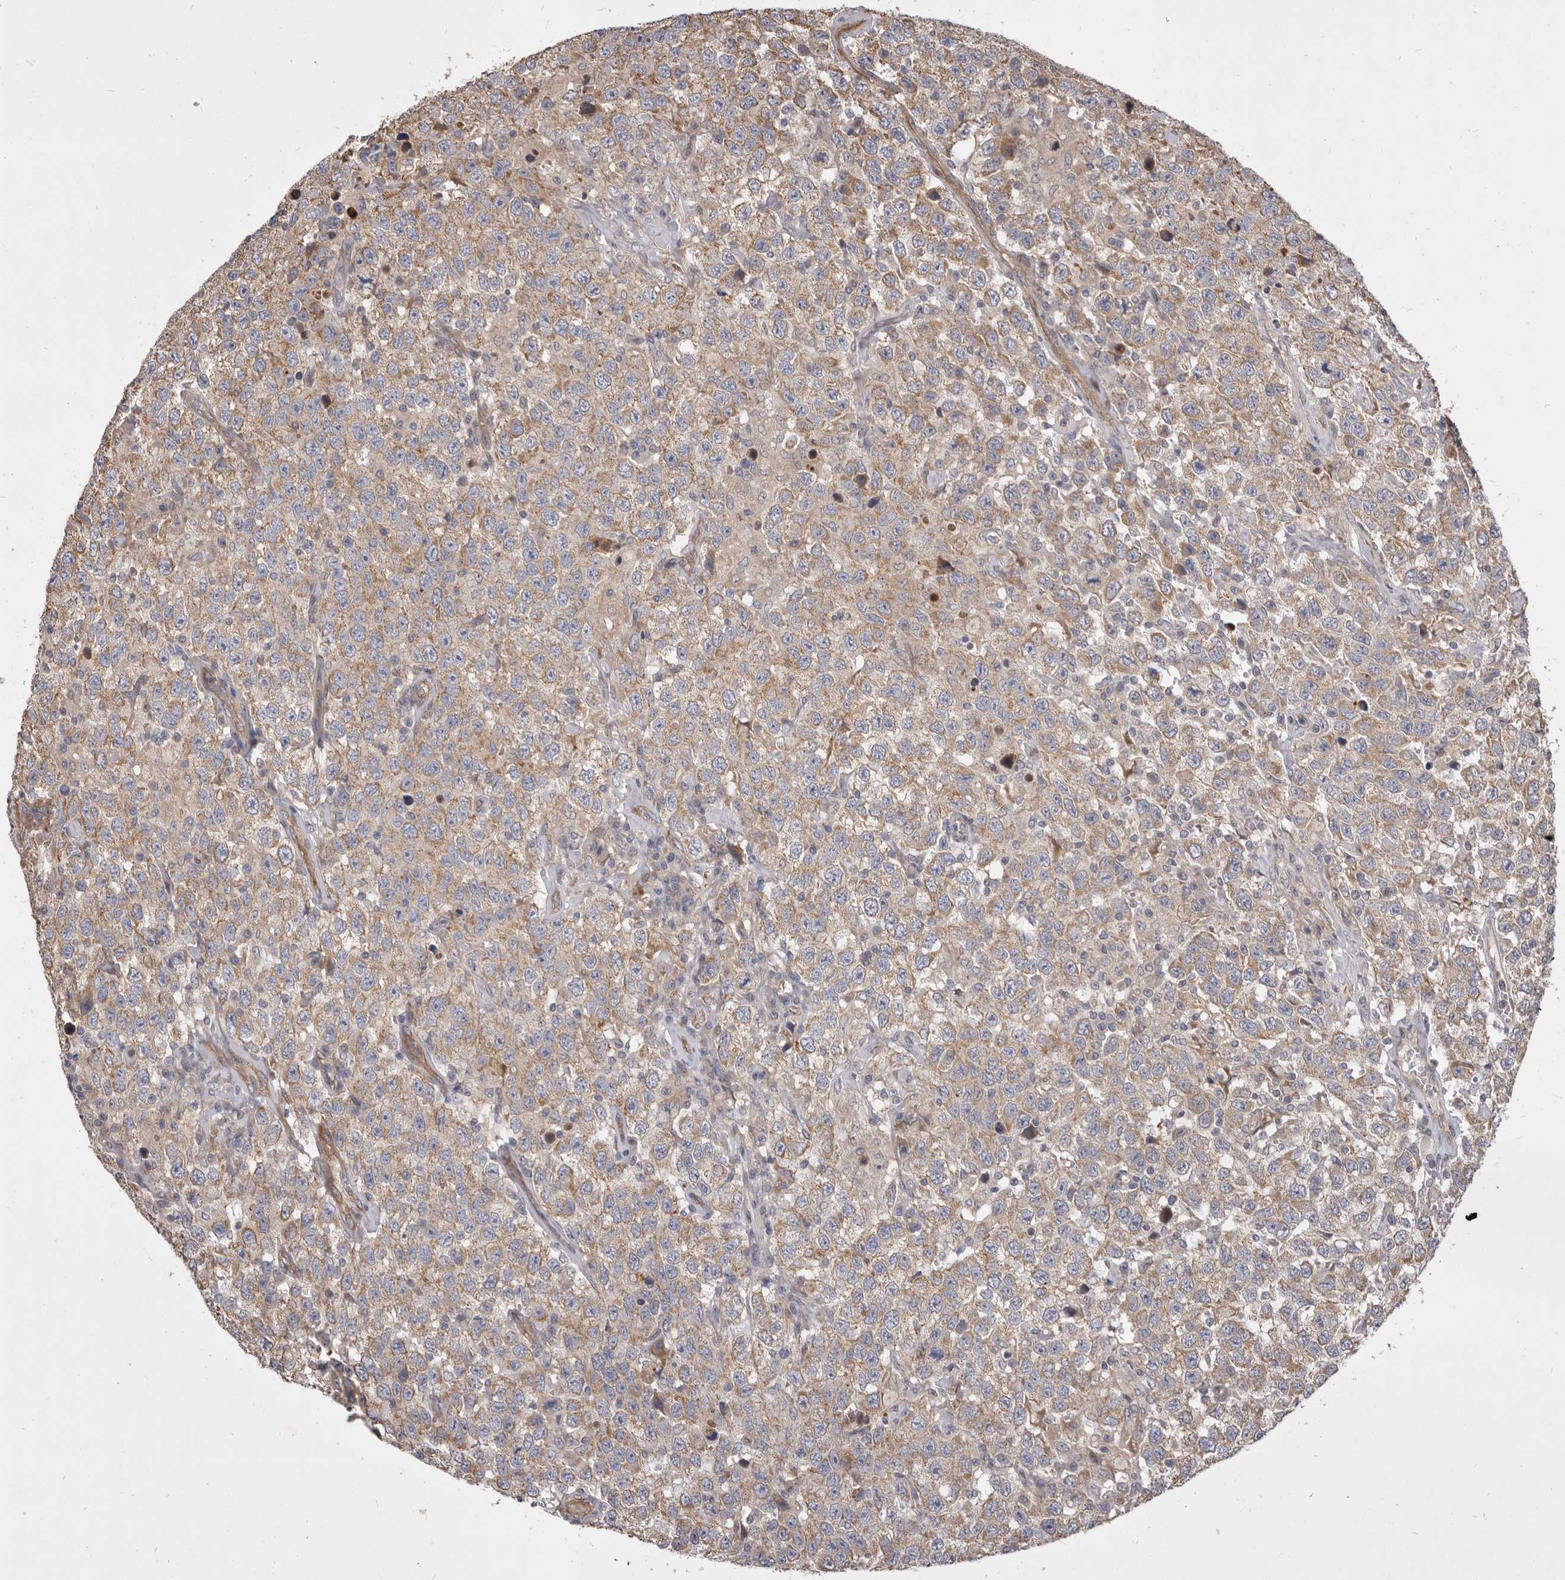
{"staining": {"intensity": "weak", "quantity": "25%-75%", "location": "cytoplasmic/membranous"}, "tissue": "testis cancer", "cell_type": "Tumor cells", "image_type": "cancer", "snomed": [{"axis": "morphology", "description": "Seminoma, NOS"}, {"axis": "topography", "description": "Testis"}], "caption": "IHC of testis cancer (seminoma) shows low levels of weak cytoplasmic/membranous positivity in about 25%-75% of tumor cells.", "gene": "VPS45", "patient": {"sex": "male", "age": 41}}